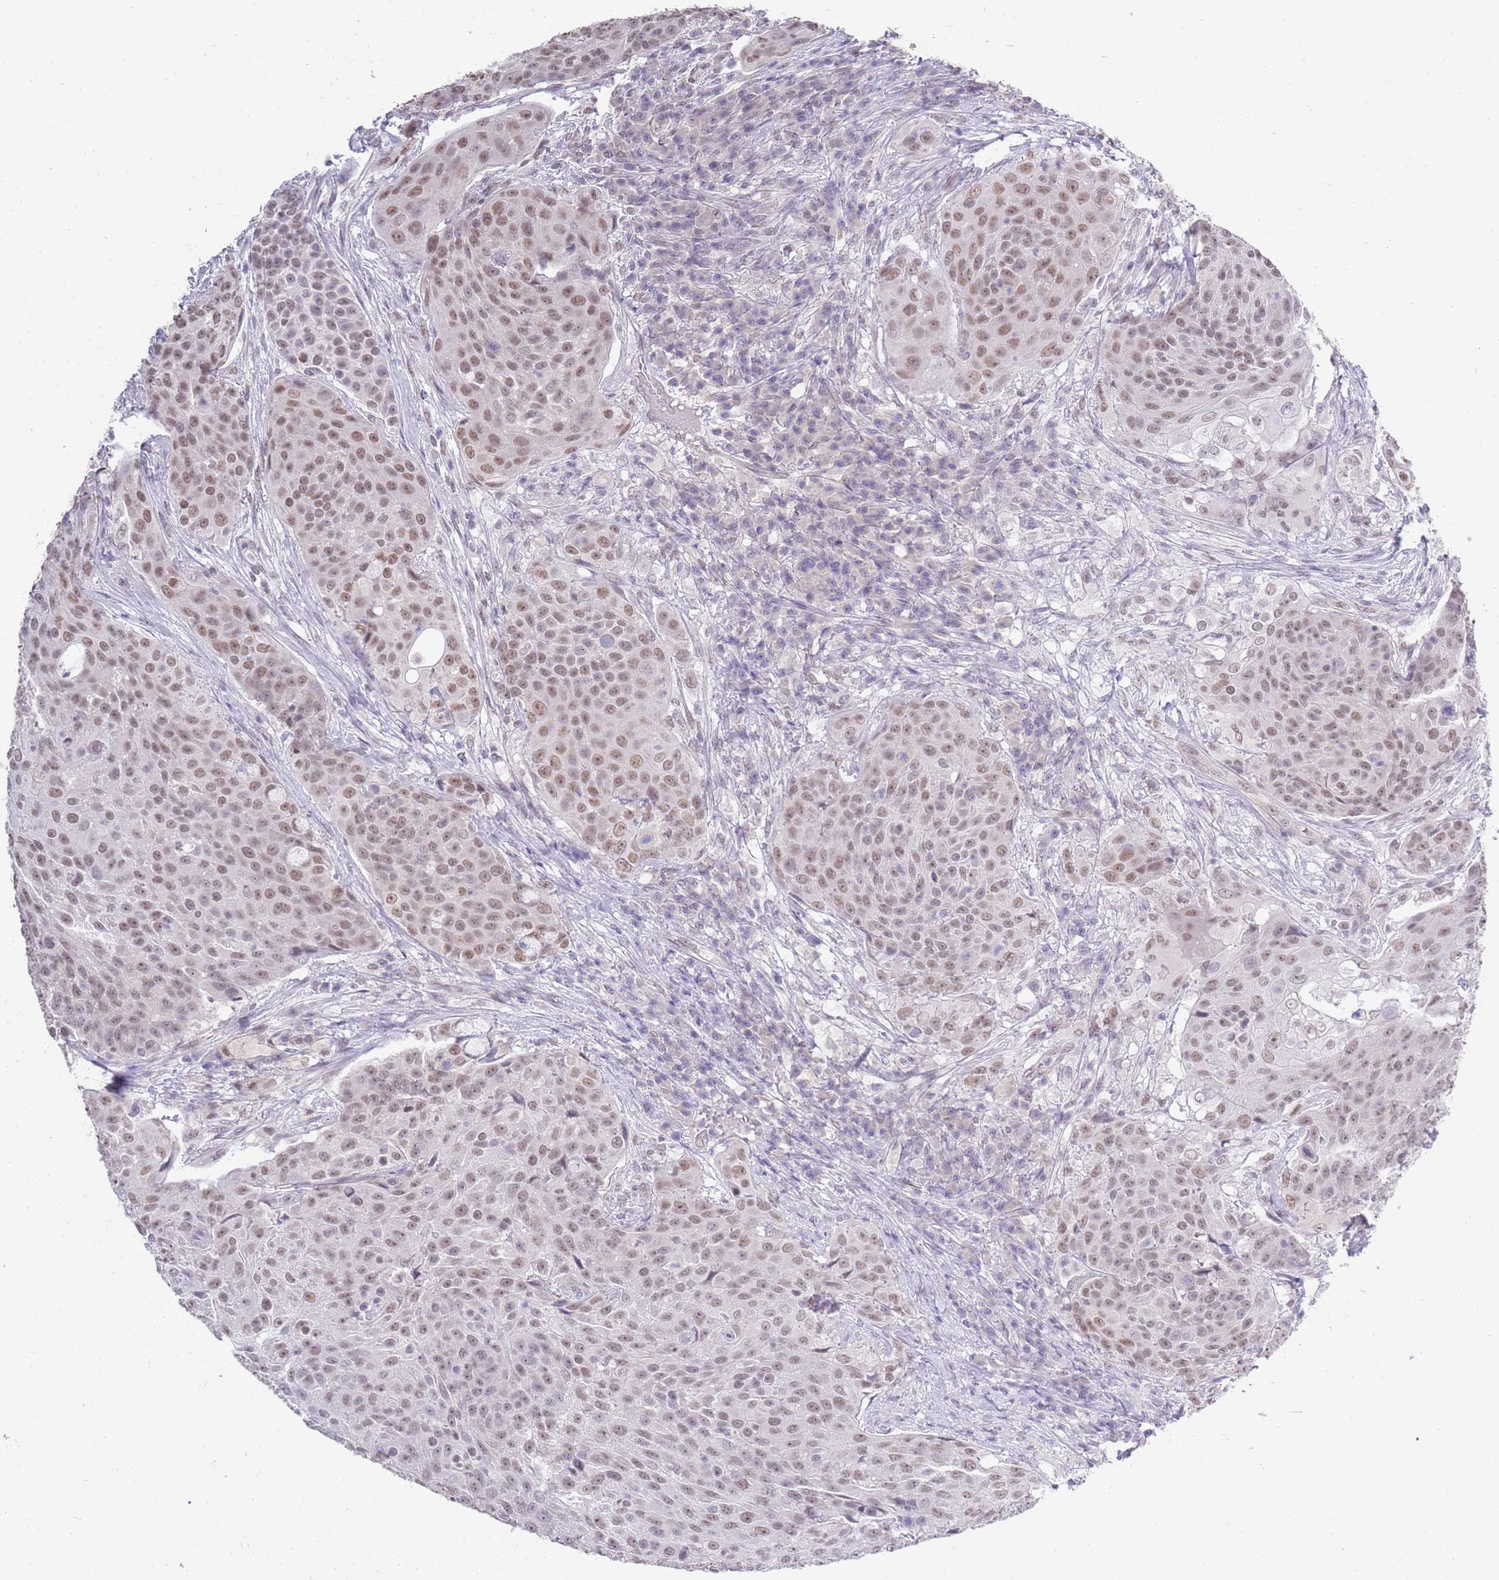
{"staining": {"intensity": "weak", "quantity": ">75%", "location": "nuclear"}, "tissue": "urothelial cancer", "cell_type": "Tumor cells", "image_type": "cancer", "snomed": [{"axis": "morphology", "description": "Urothelial carcinoma, High grade"}, {"axis": "topography", "description": "Urinary bladder"}], "caption": "Urothelial cancer stained for a protein (brown) demonstrates weak nuclear positive positivity in about >75% of tumor cells.", "gene": "SEPHS2", "patient": {"sex": "female", "age": 63}}